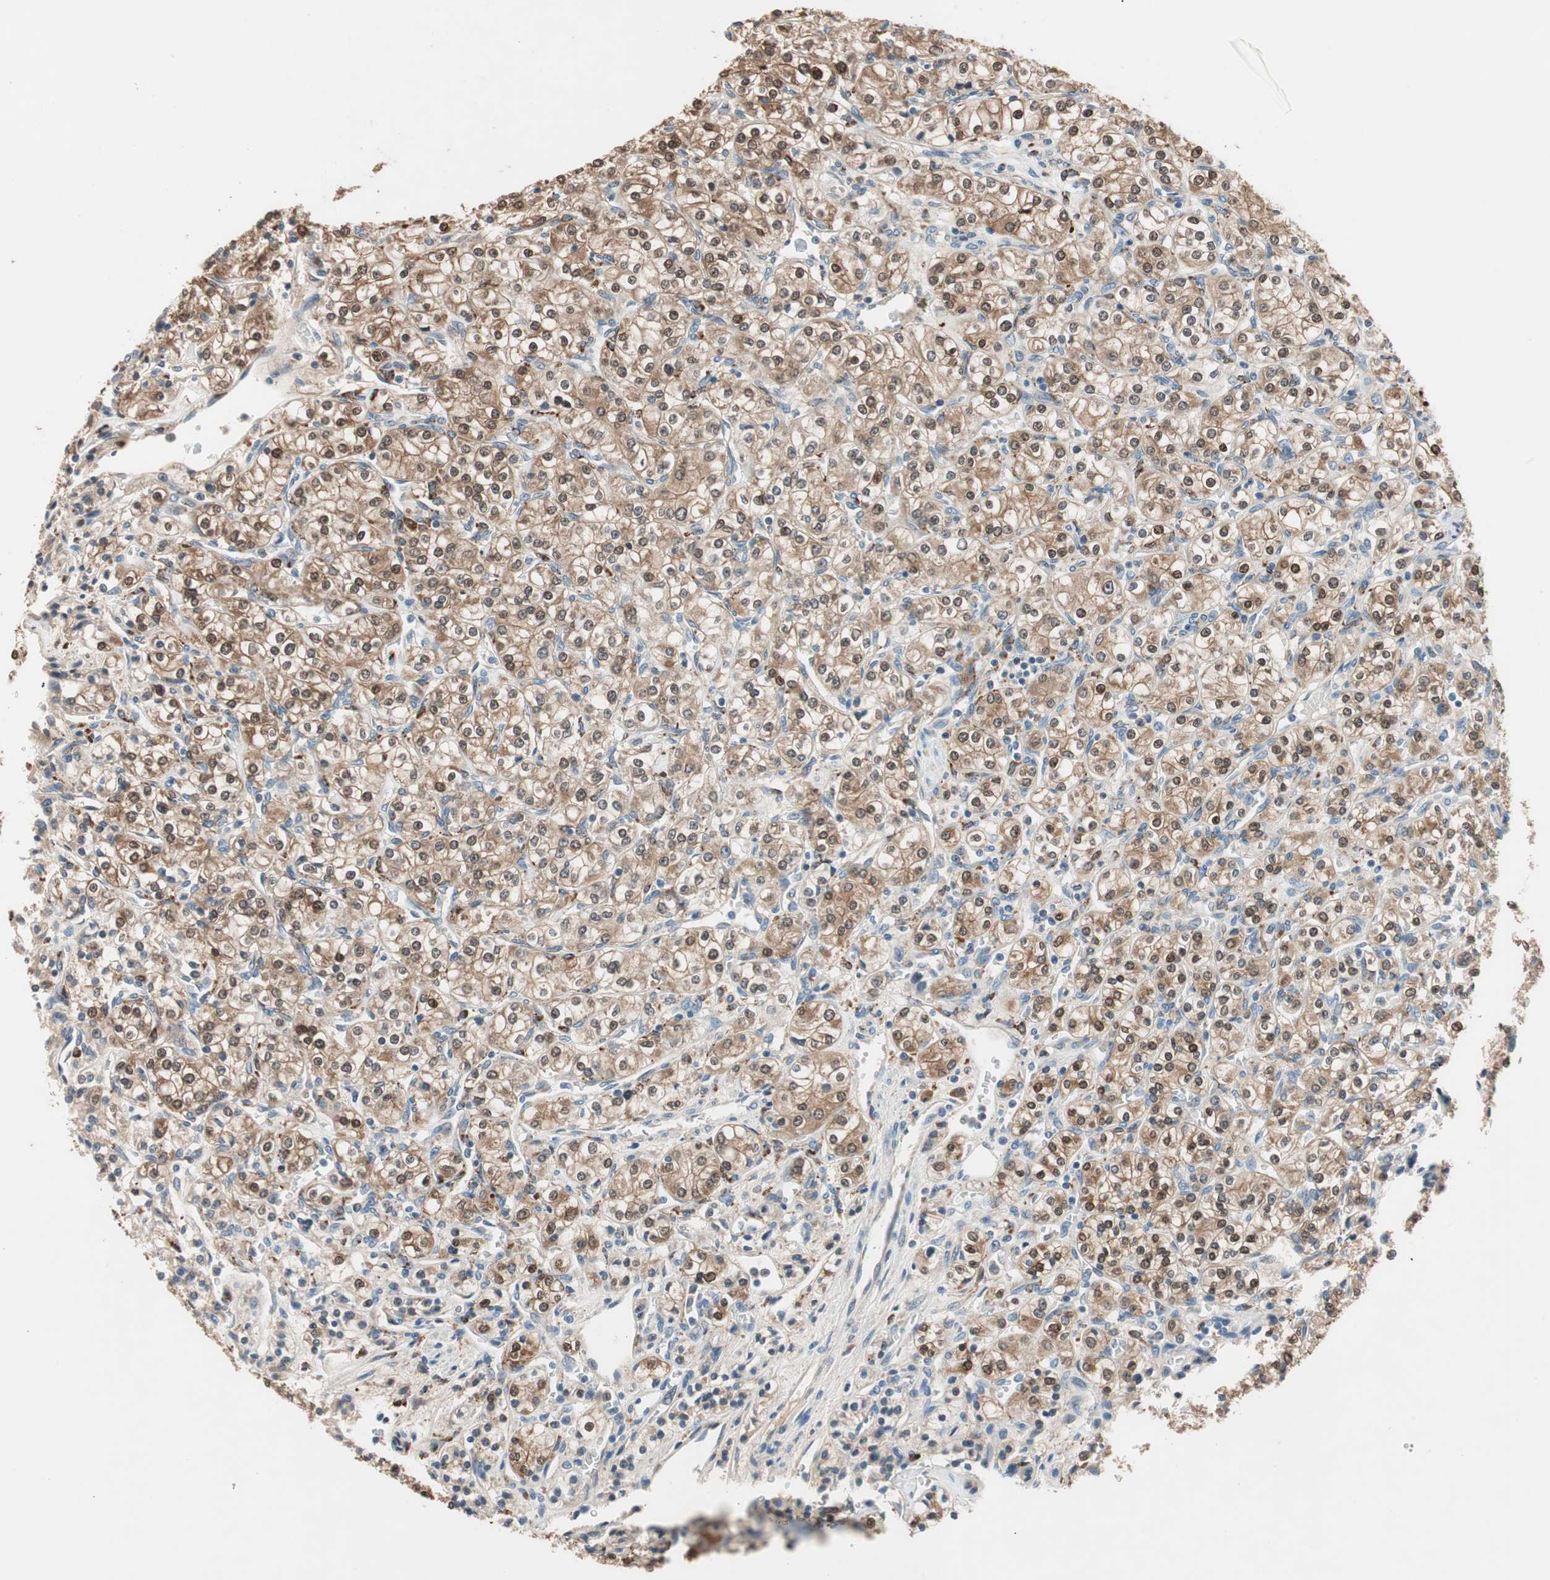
{"staining": {"intensity": "moderate", "quantity": ">75%", "location": "cytoplasmic/membranous"}, "tissue": "renal cancer", "cell_type": "Tumor cells", "image_type": "cancer", "snomed": [{"axis": "morphology", "description": "Adenocarcinoma, NOS"}, {"axis": "topography", "description": "Kidney"}], "caption": "A high-resolution micrograph shows immunohistochemistry staining of renal adenocarcinoma, which displays moderate cytoplasmic/membranous positivity in approximately >75% of tumor cells. (brown staining indicates protein expression, while blue staining denotes nuclei).", "gene": "PIK3R3", "patient": {"sex": "male", "age": 77}}